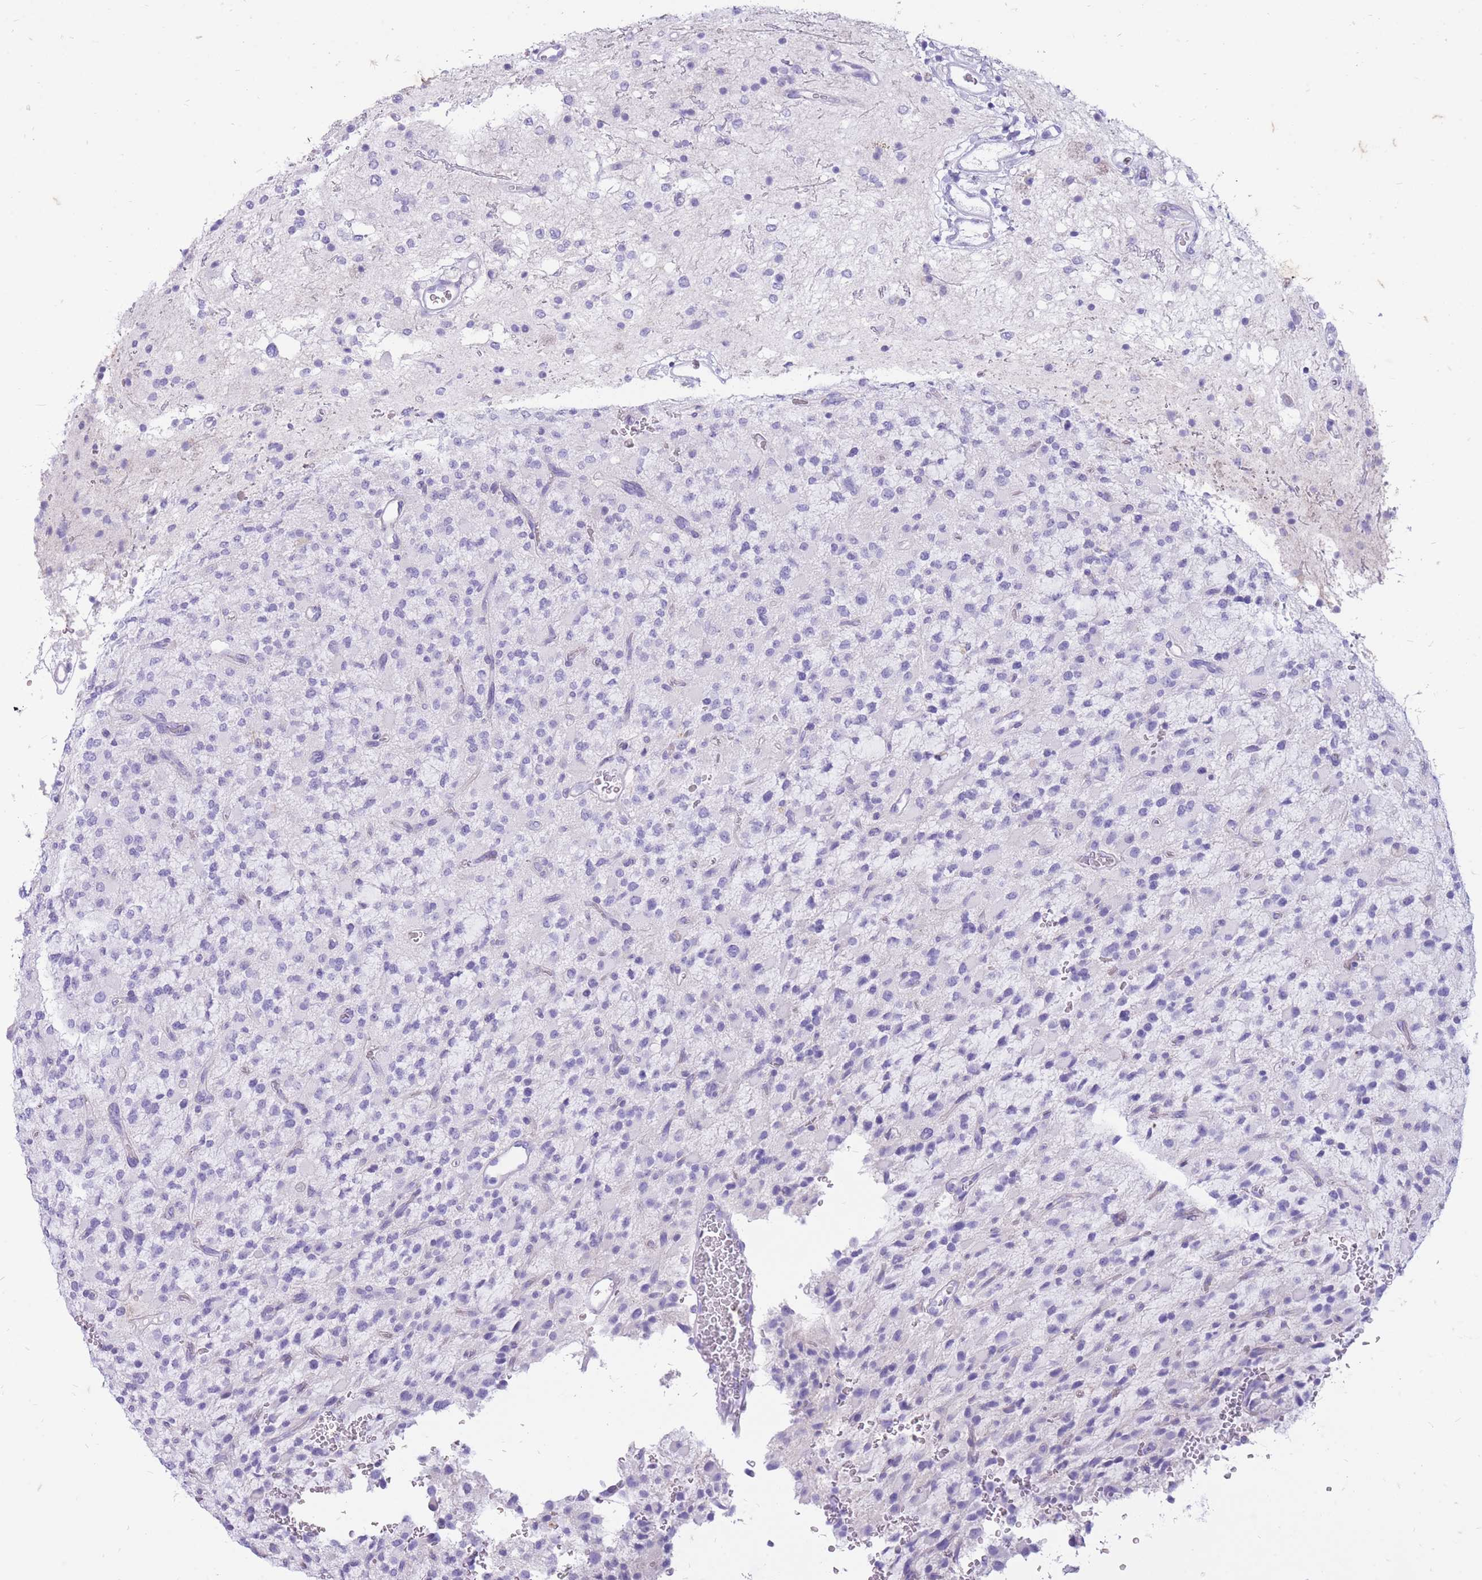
{"staining": {"intensity": "negative", "quantity": "none", "location": "none"}, "tissue": "glioma", "cell_type": "Tumor cells", "image_type": "cancer", "snomed": [{"axis": "morphology", "description": "Glioma, malignant, High grade"}, {"axis": "topography", "description": "Brain"}], "caption": "Tumor cells show no significant protein expression in glioma.", "gene": "ZFP37", "patient": {"sex": "male", "age": 34}}